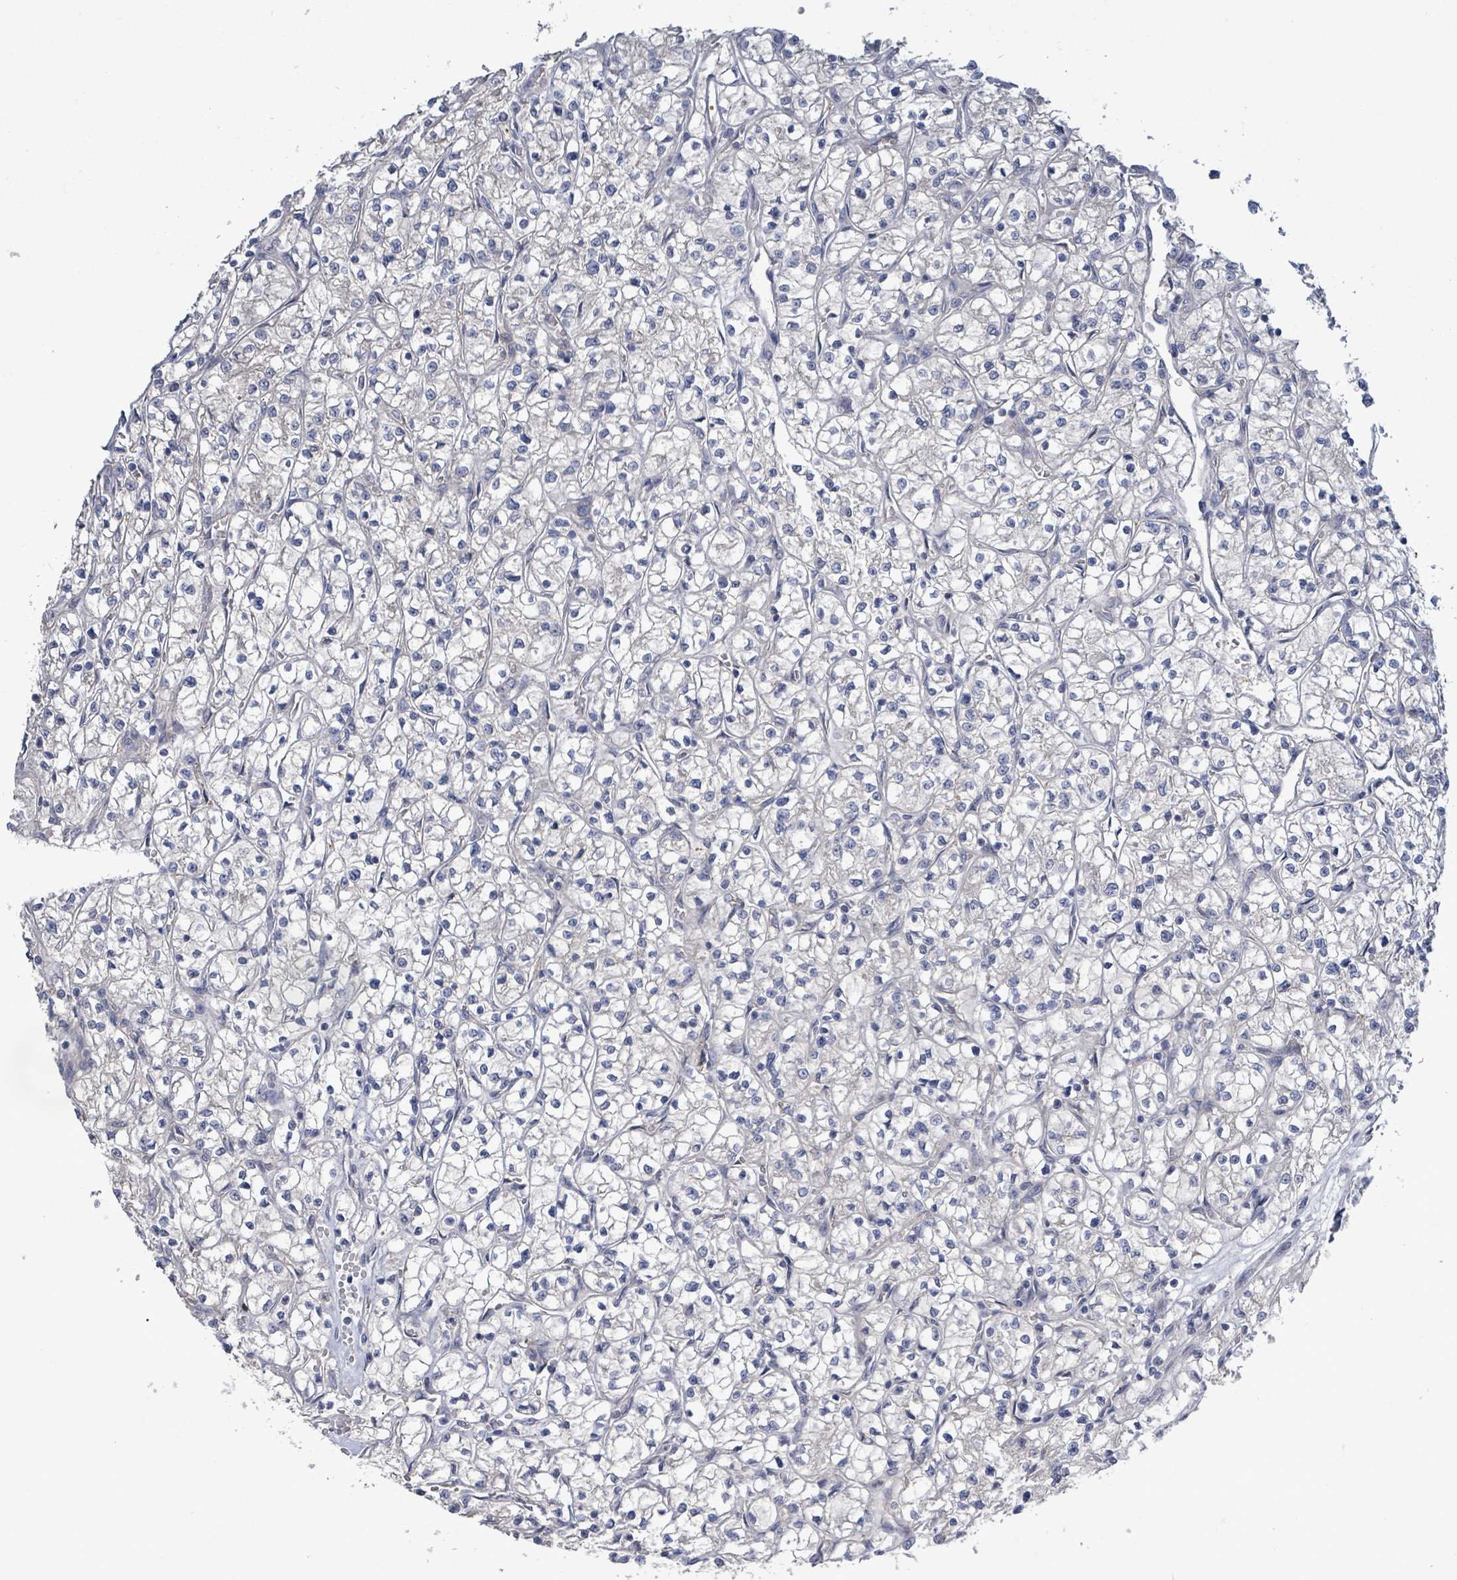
{"staining": {"intensity": "negative", "quantity": "none", "location": "none"}, "tissue": "renal cancer", "cell_type": "Tumor cells", "image_type": "cancer", "snomed": [{"axis": "morphology", "description": "Adenocarcinoma, NOS"}, {"axis": "topography", "description": "Kidney"}], "caption": "DAB immunohistochemical staining of adenocarcinoma (renal) demonstrates no significant positivity in tumor cells. Brightfield microscopy of immunohistochemistry stained with DAB (3,3'-diaminobenzidine) (brown) and hematoxylin (blue), captured at high magnification.", "gene": "KRAS", "patient": {"sex": "female", "age": 64}}